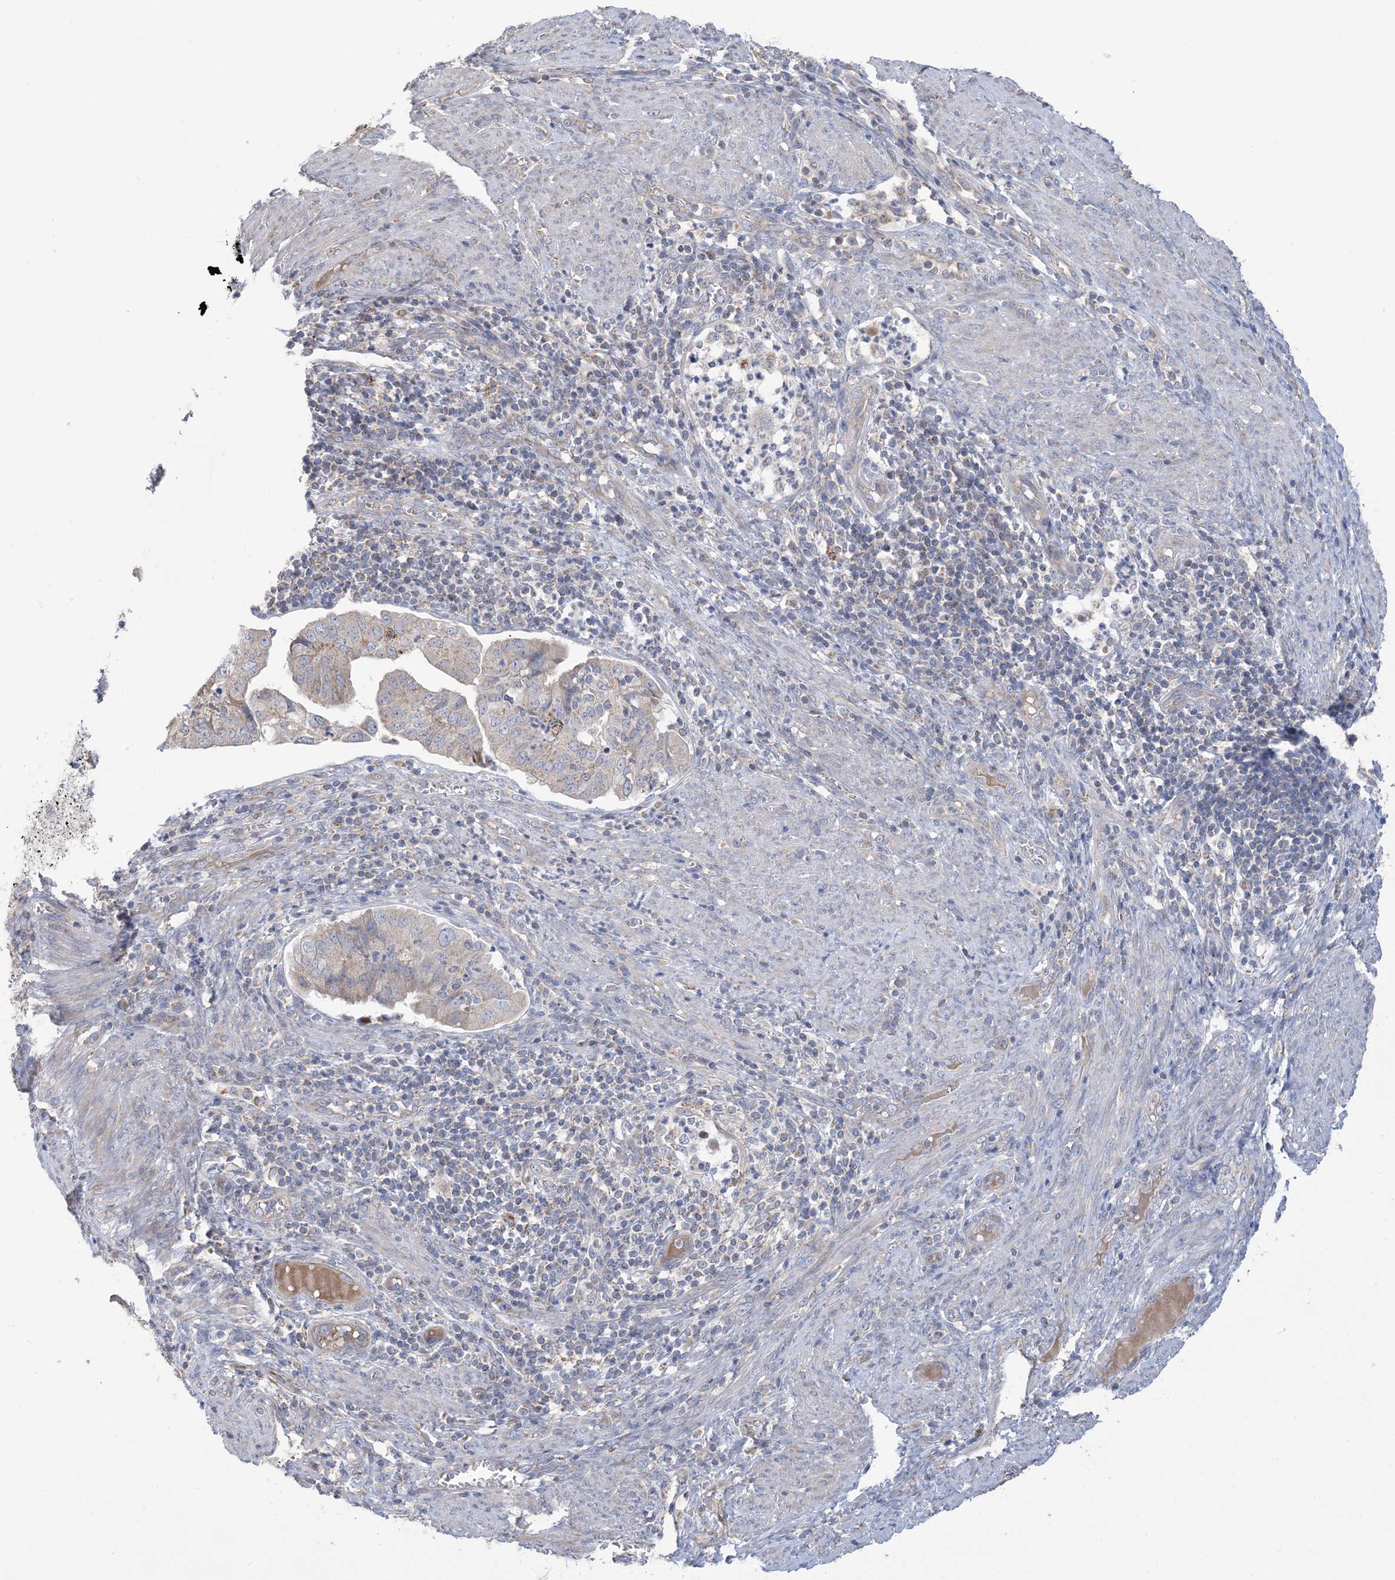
{"staining": {"intensity": "moderate", "quantity": "25%-75%", "location": "cytoplasmic/membranous"}, "tissue": "endometrial cancer", "cell_type": "Tumor cells", "image_type": "cancer", "snomed": [{"axis": "morphology", "description": "Adenocarcinoma, NOS"}, {"axis": "topography", "description": "Endometrium"}], "caption": "This is an image of IHC staining of endometrial cancer, which shows moderate expression in the cytoplasmic/membranous of tumor cells.", "gene": "CLEC16A", "patient": {"sex": "female", "age": 51}}